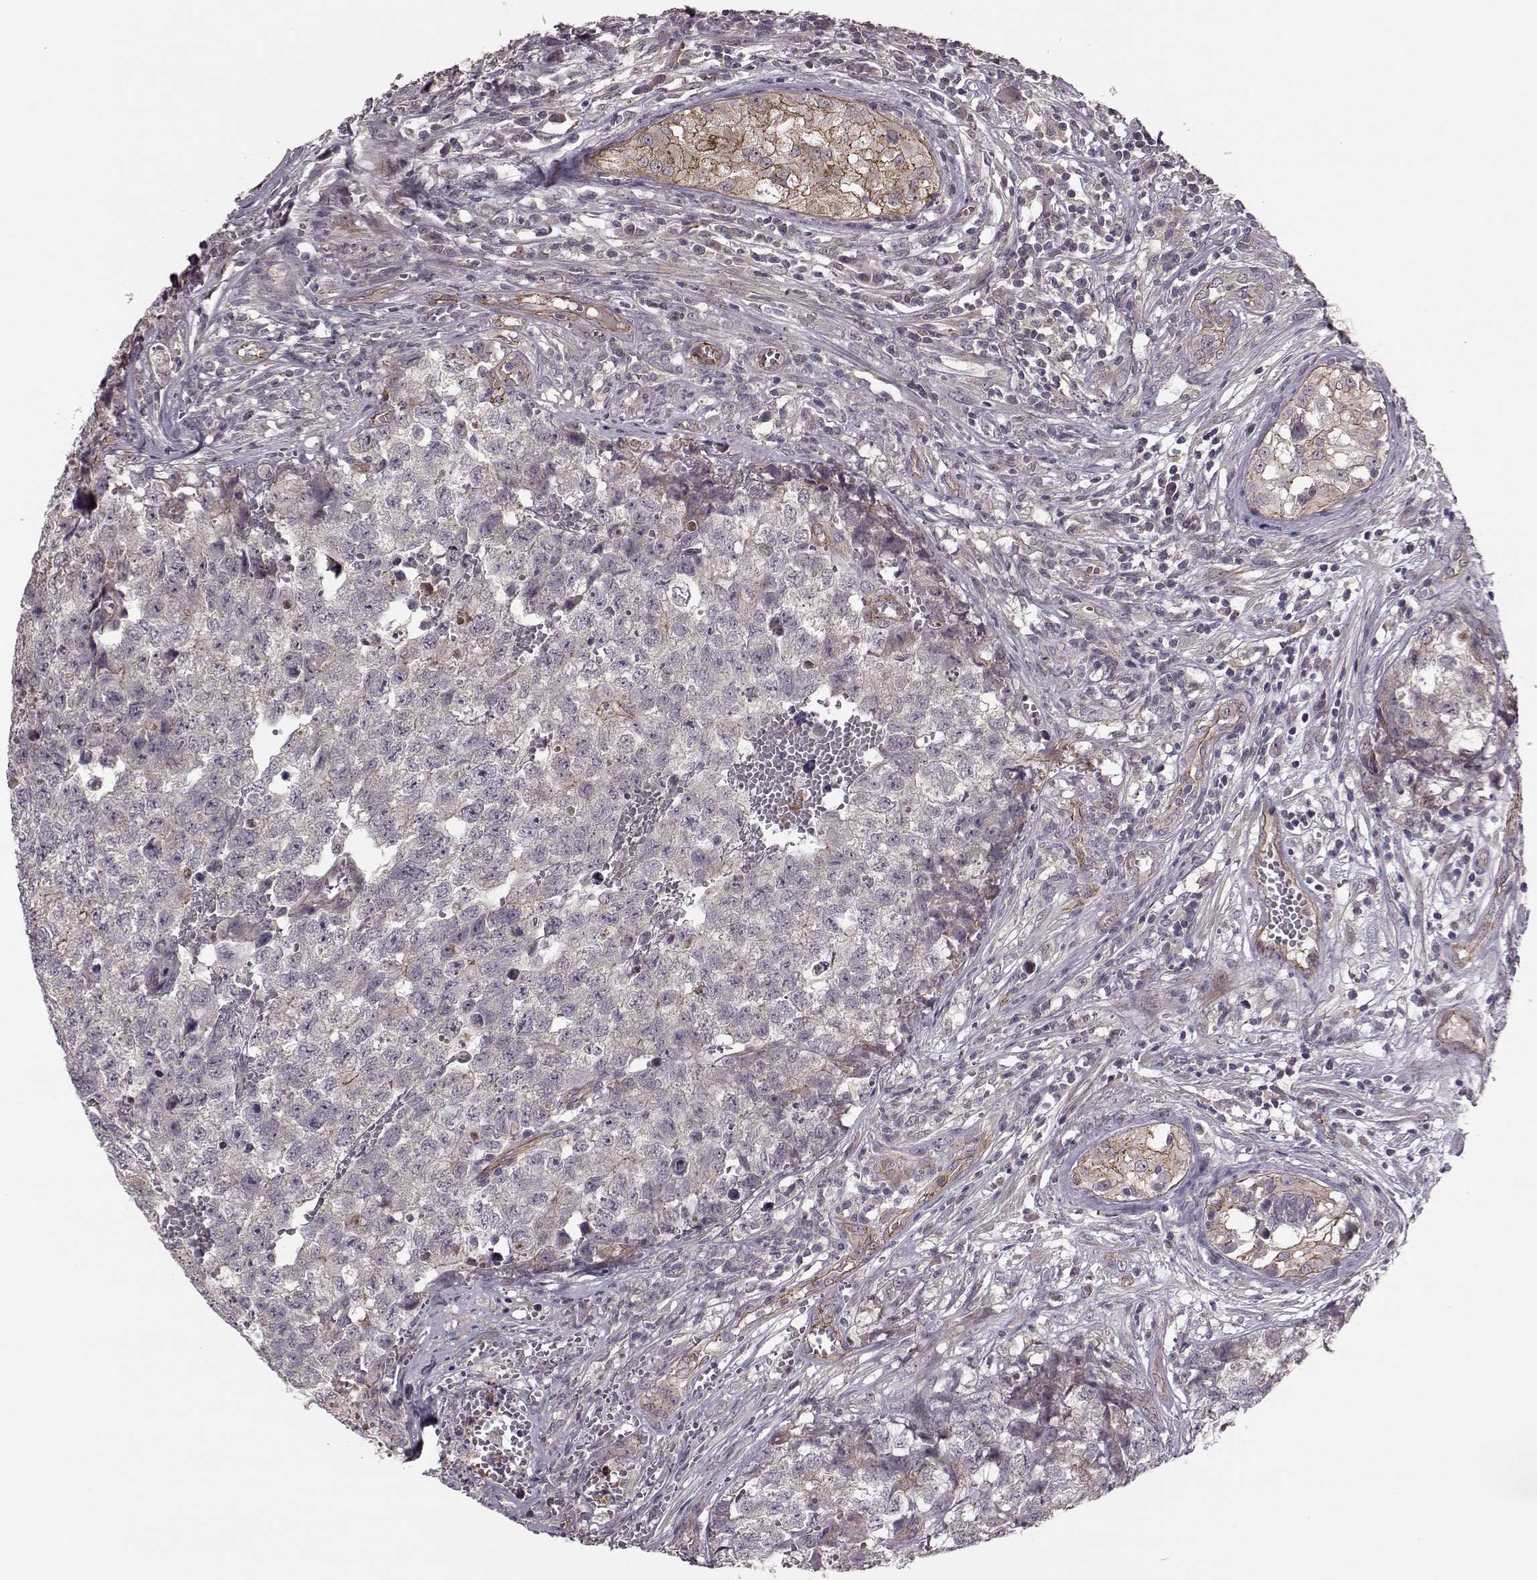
{"staining": {"intensity": "moderate", "quantity": "<25%", "location": "cytoplasmic/membranous"}, "tissue": "testis cancer", "cell_type": "Tumor cells", "image_type": "cancer", "snomed": [{"axis": "morphology", "description": "Seminoma, NOS"}, {"axis": "morphology", "description": "Carcinoma, Embryonal, NOS"}, {"axis": "topography", "description": "Testis"}], "caption": "Protein expression analysis of testis cancer (seminoma) displays moderate cytoplasmic/membranous staining in about <25% of tumor cells.", "gene": "SYNPO", "patient": {"sex": "male", "age": 22}}